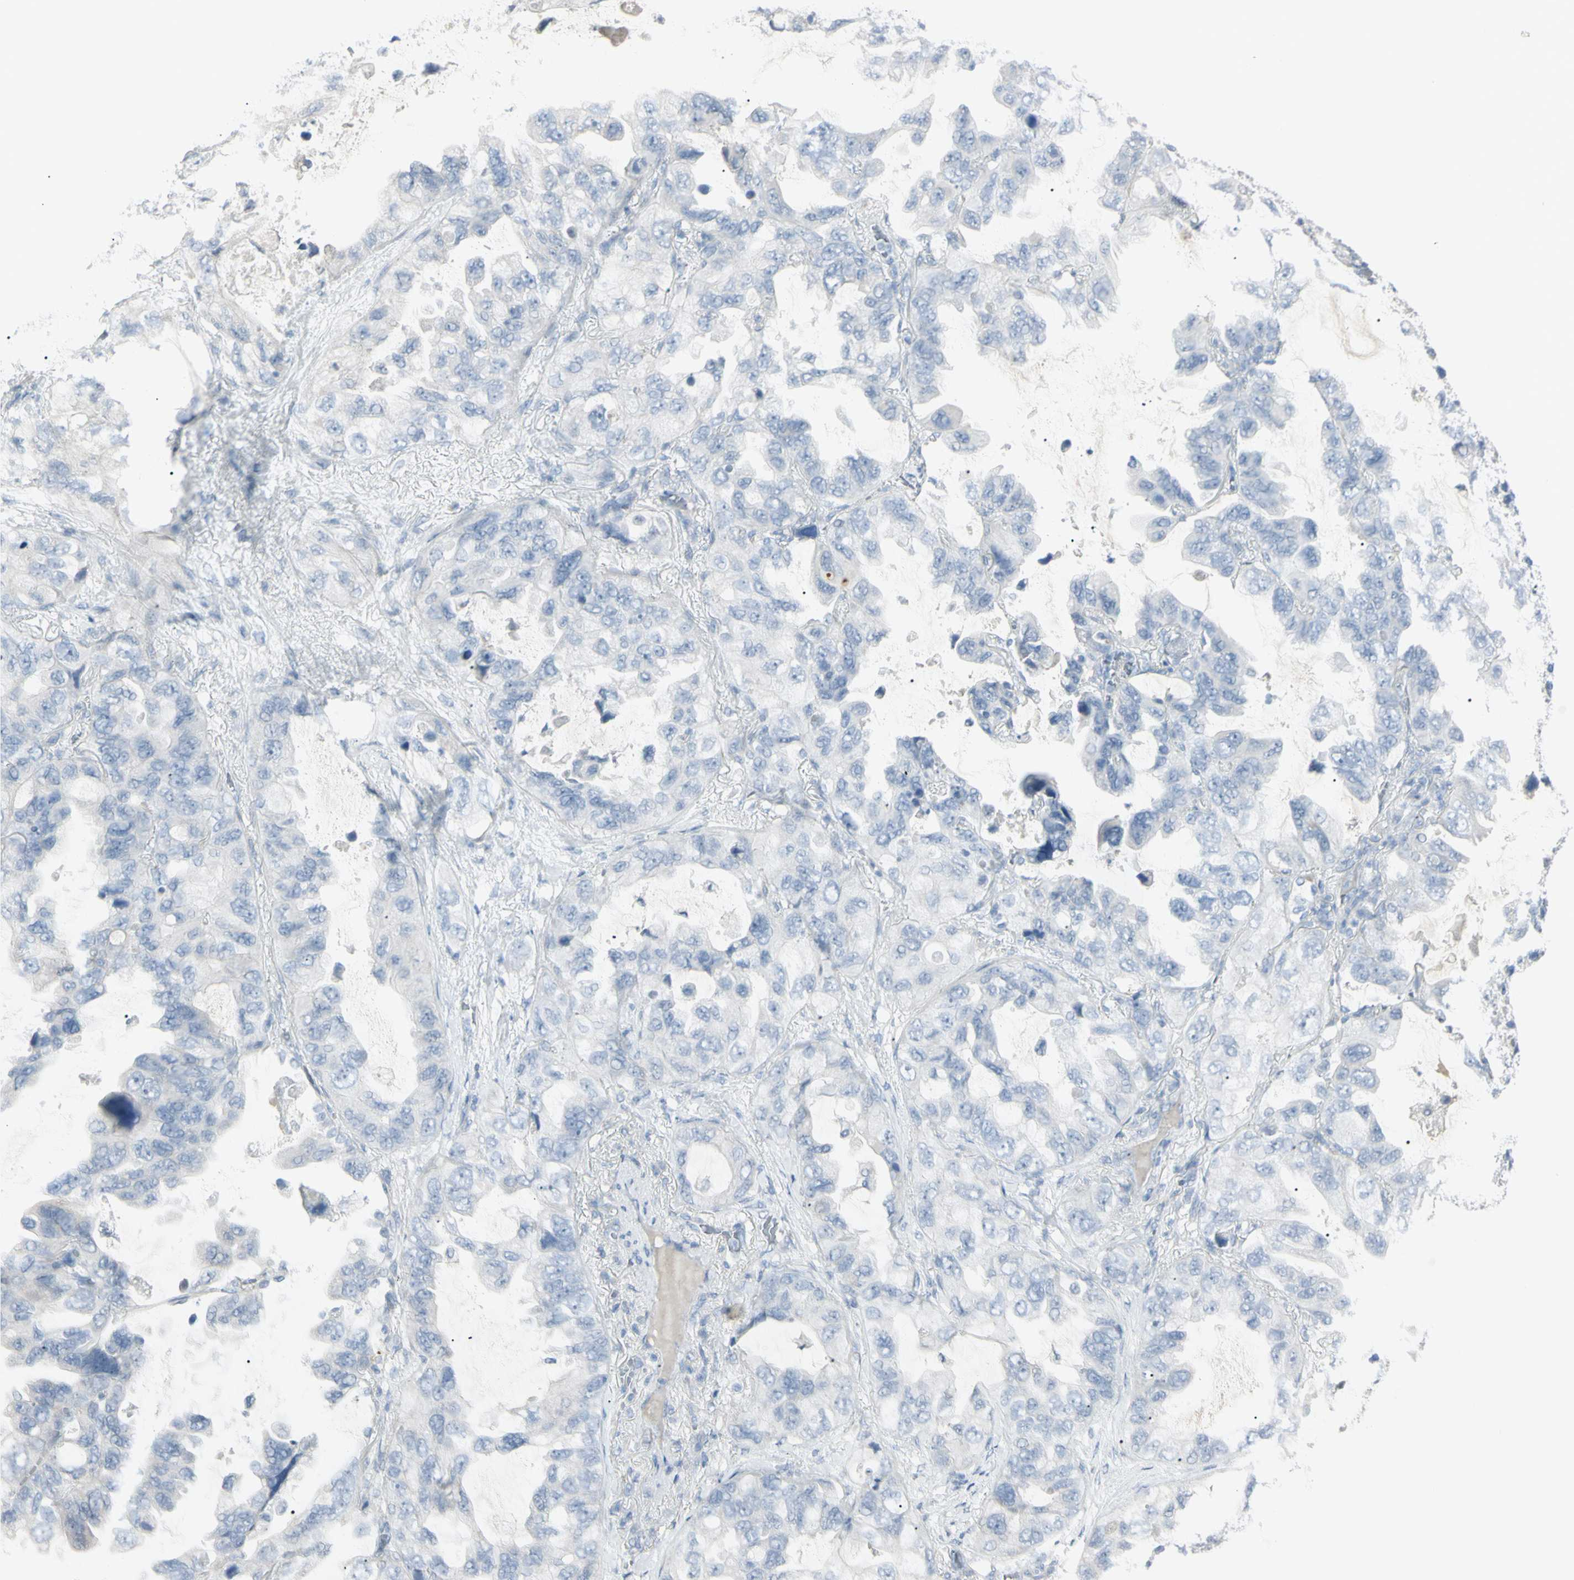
{"staining": {"intensity": "negative", "quantity": "none", "location": "none"}, "tissue": "lung cancer", "cell_type": "Tumor cells", "image_type": "cancer", "snomed": [{"axis": "morphology", "description": "Squamous cell carcinoma, NOS"}, {"axis": "topography", "description": "Lung"}], "caption": "A photomicrograph of human squamous cell carcinoma (lung) is negative for staining in tumor cells.", "gene": "PIP", "patient": {"sex": "female", "age": 73}}